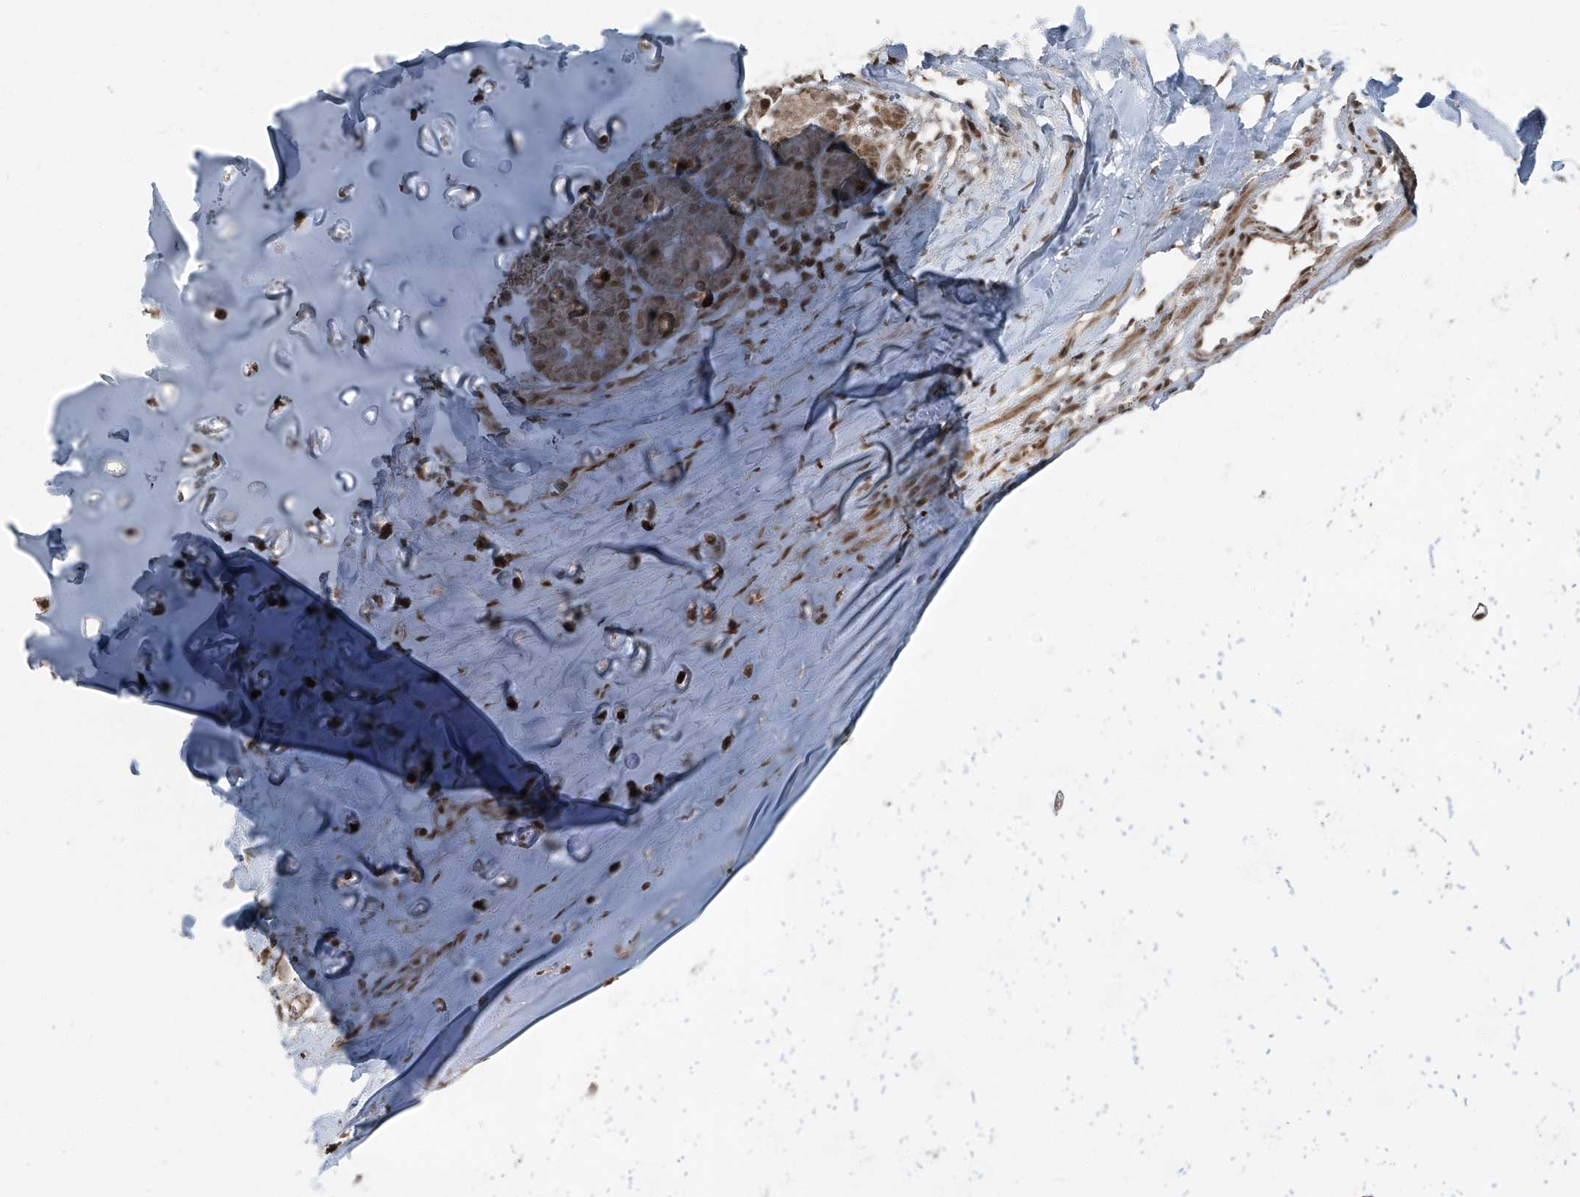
{"staining": {"intensity": "moderate", "quantity": "25%-75%", "location": "cytoplasmic/membranous"}, "tissue": "adipose tissue", "cell_type": "Adipocytes", "image_type": "normal", "snomed": [{"axis": "morphology", "description": "Normal tissue, NOS"}, {"axis": "morphology", "description": "Basal cell carcinoma"}, {"axis": "topography", "description": "Cartilage tissue"}, {"axis": "topography", "description": "Nasopharynx"}, {"axis": "topography", "description": "Oral tissue"}], "caption": "Protein staining of benign adipose tissue shows moderate cytoplasmic/membranous expression in approximately 25%-75% of adipocytes.", "gene": "ZNF570", "patient": {"sex": "female", "age": 77}}